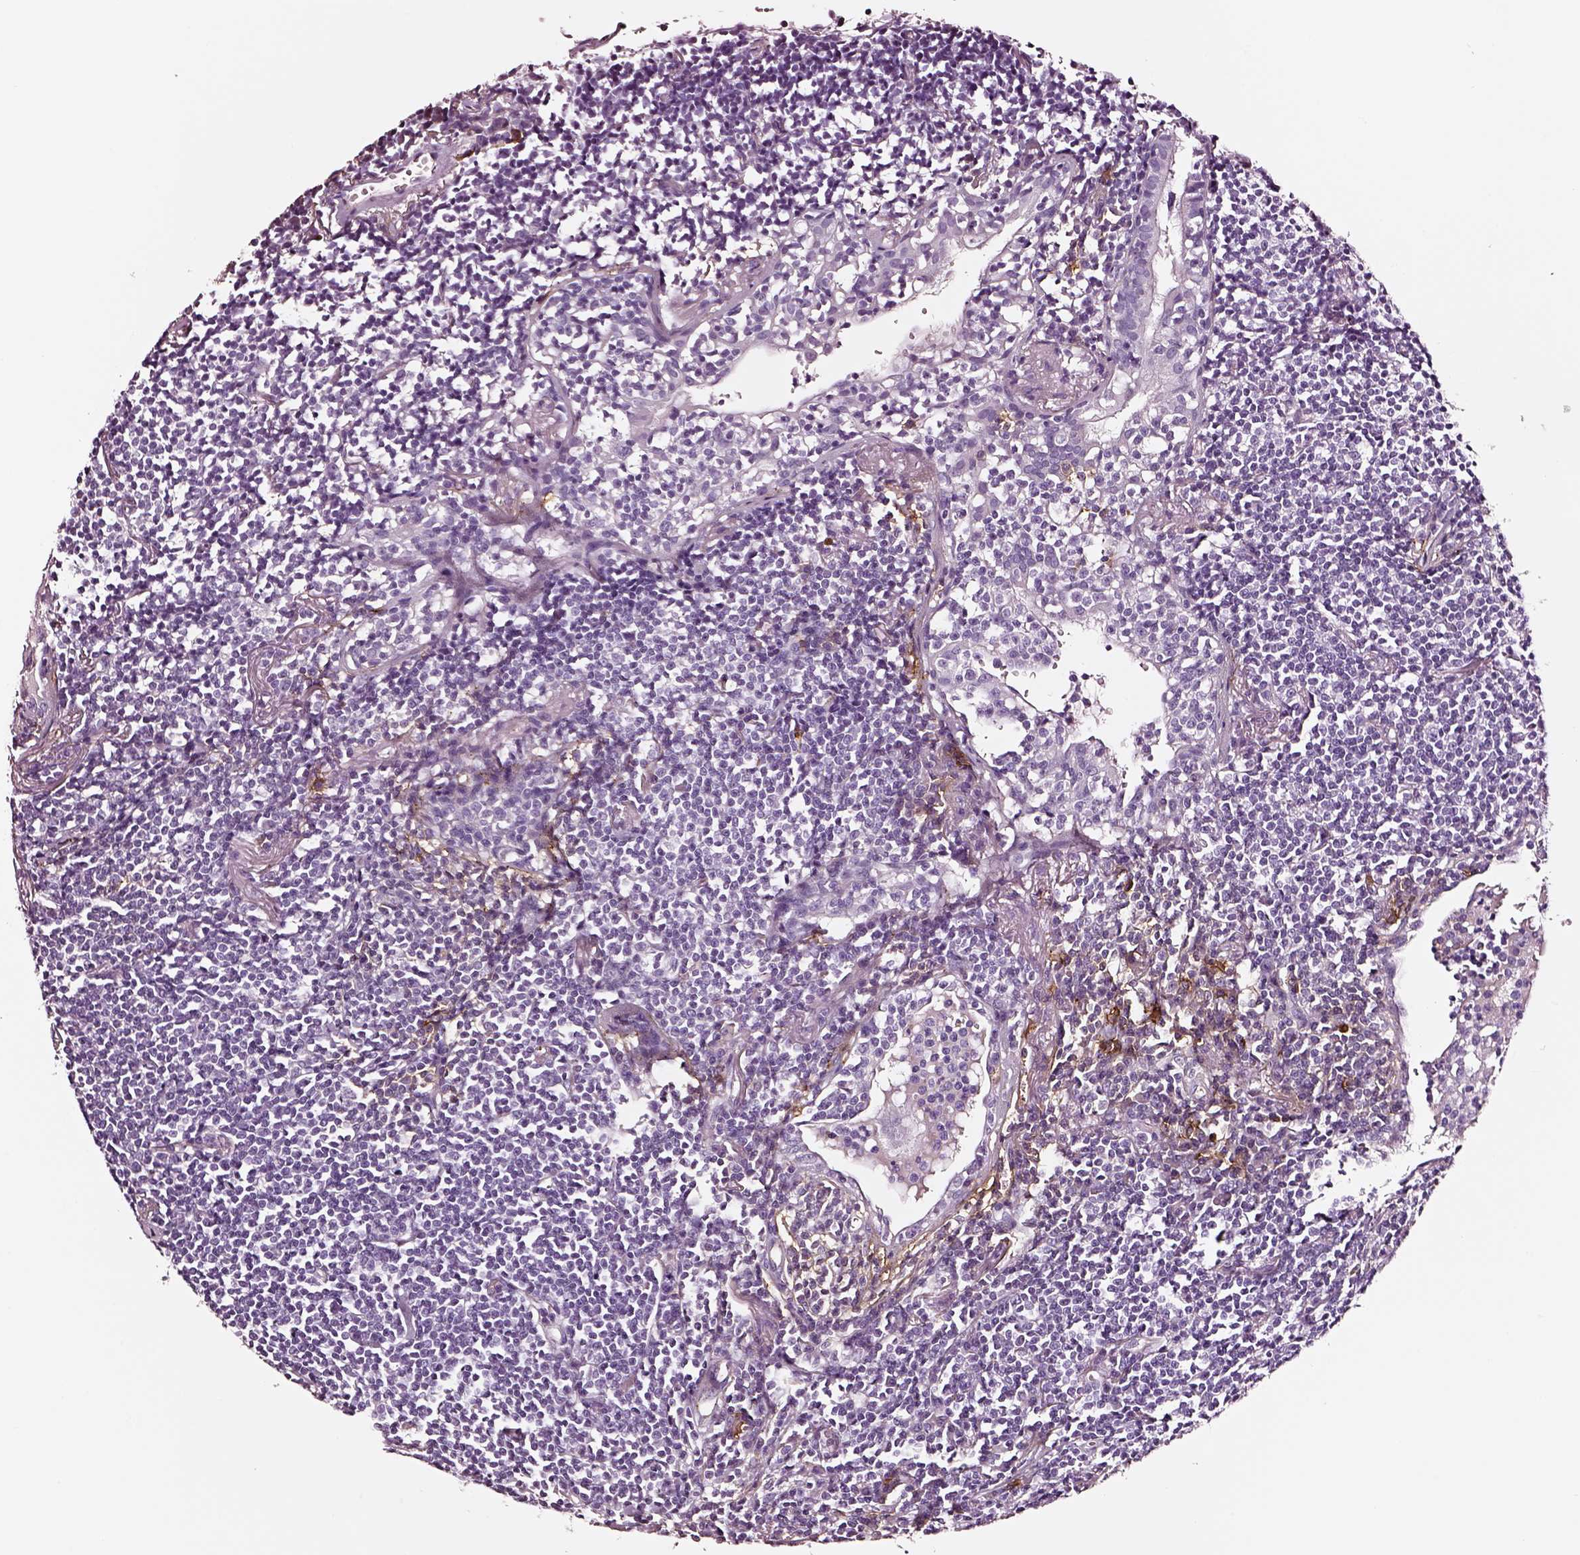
{"staining": {"intensity": "negative", "quantity": "none", "location": "none"}, "tissue": "lymphoma", "cell_type": "Tumor cells", "image_type": "cancer", "snomed": [{"axis": "morphology", "description": "Malignant lymphoma, non-Hodgkin's type, Low grade"}, {"axis": "topography", "description": "Lung"}], "caption": "DAB immunohistochemical staining of lymphoma displays no significant staining in tumor cells.", "gene": "DPEP1", "patient": {"sex": "female", "age": 71}}